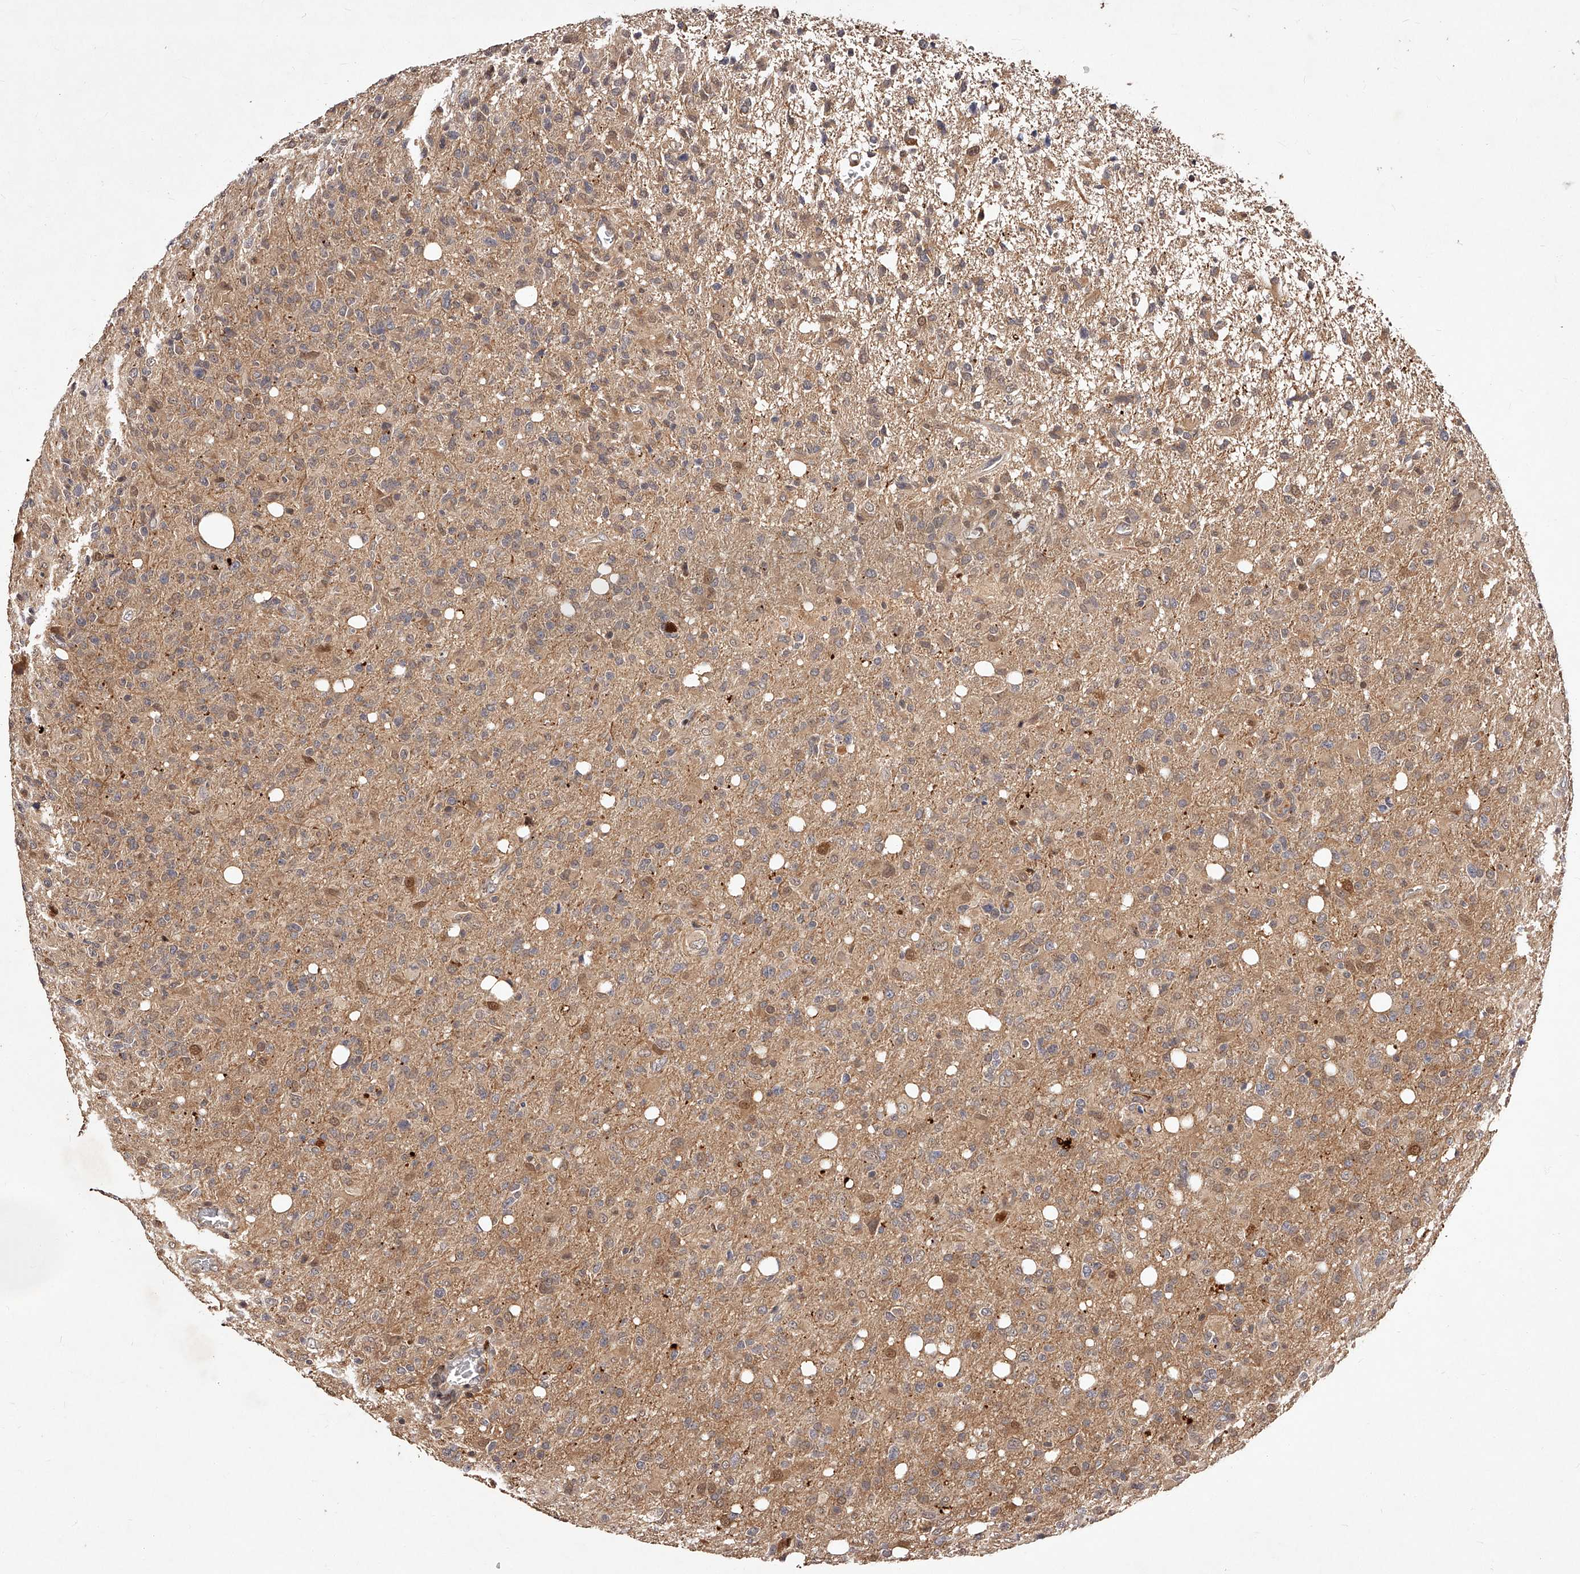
{"staining": {"intensity": "weak", "quantity": "25%-75%", "location": "cytoplasmic/membranous"}, "tissue": "glioma", "cell_type": "Tumor cells", "image_type": "cancer", "snomed": [{"axis": "morphology", "description": "Glioma, malignant, High grade"}, {"axis": "topography", "description": "Brain"}], "caption": "Protein staining of malignant glioma (high-grade) tissue demonstrates weak cytoplasmic/membranous positivity in about 25%-75% of tumor cells.", "gene": "CUL7", "patient": {"sex": "female", "age": 57}}